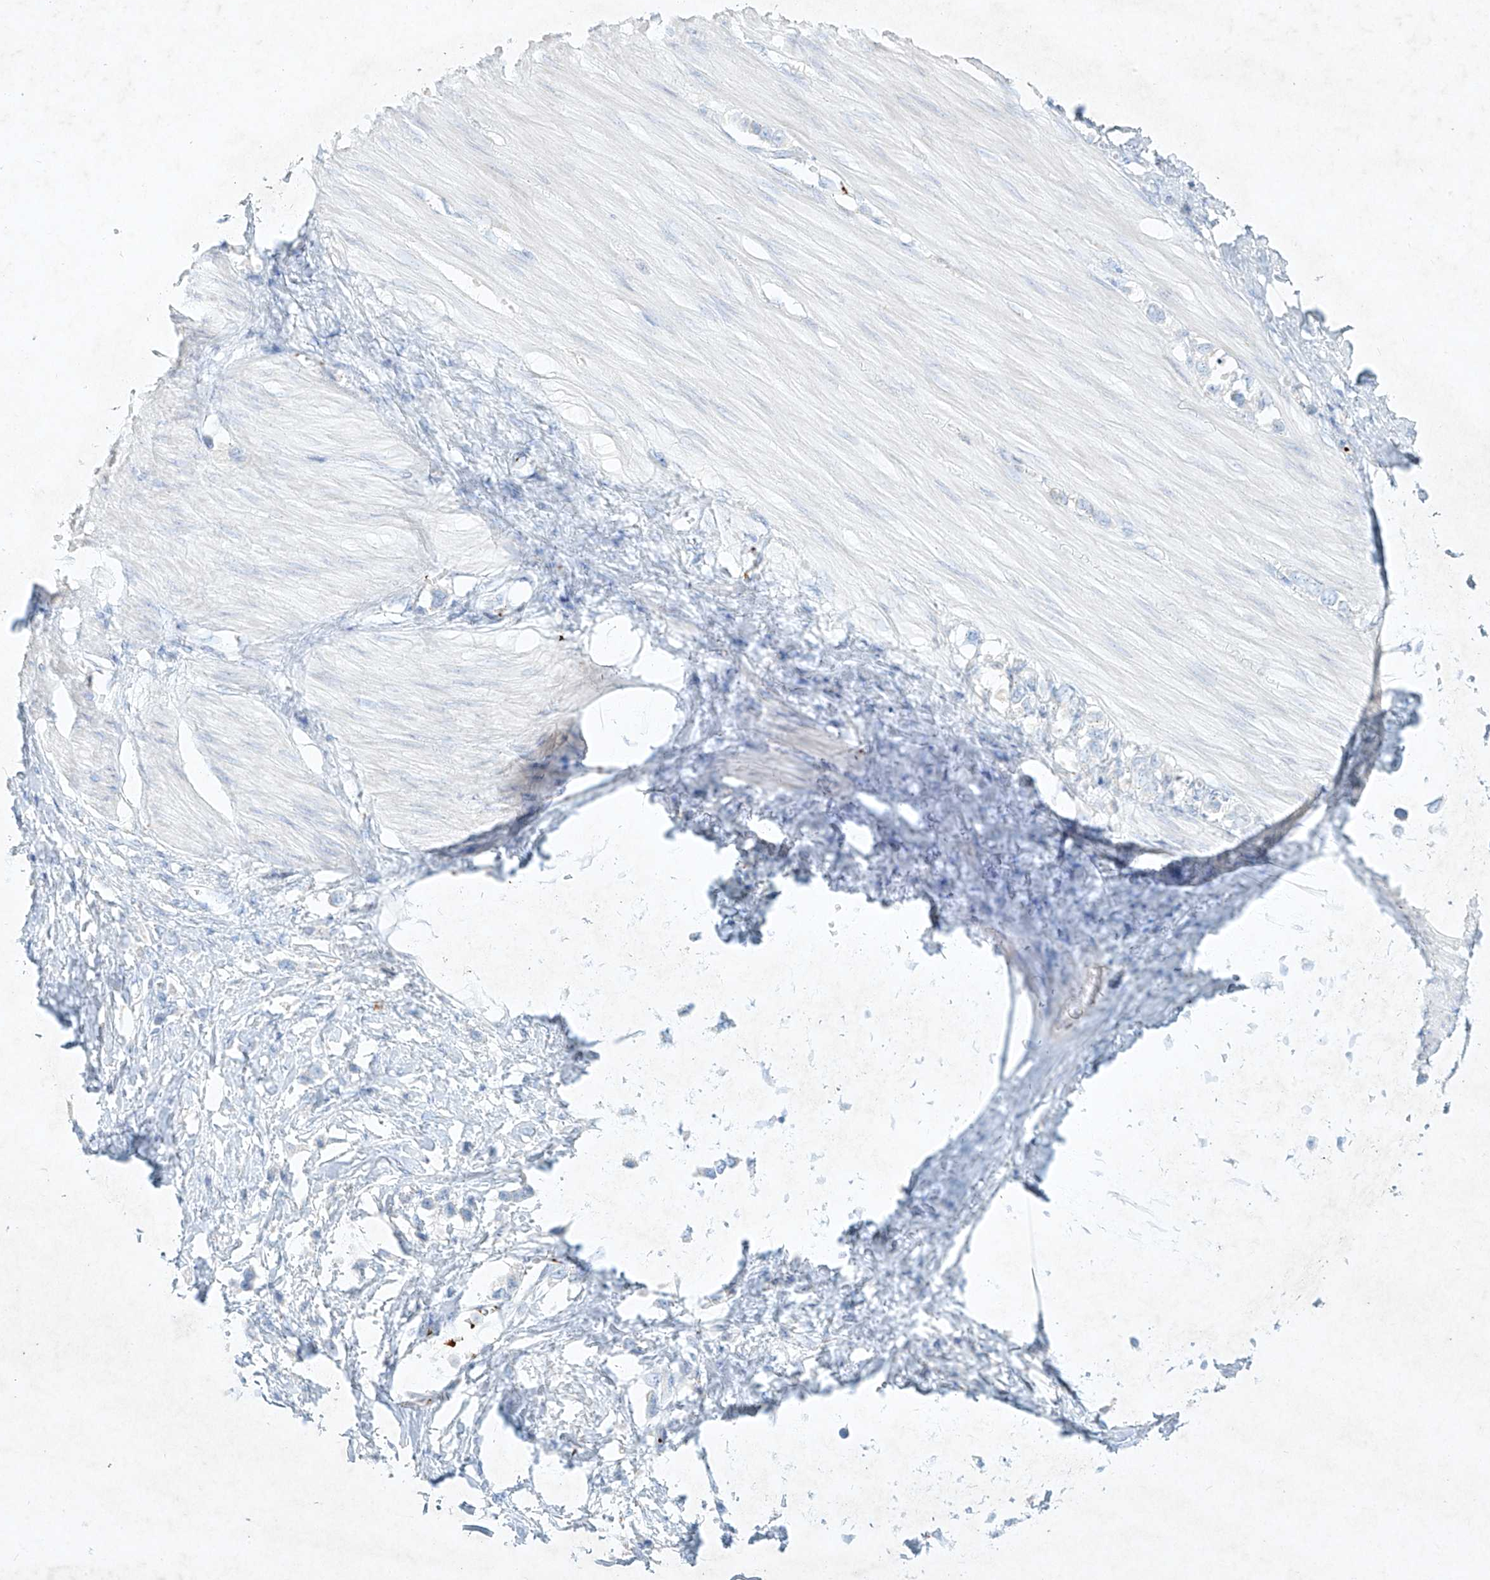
{"staining": {"intensity": "negative", "quantity": "none", "location": "none"}, "tissue": "stomach cancer", "cell_type": "Tumor cells", "image_type": "cancer", "snomed": [{"axis": "morphology", "description": "Adenocarcinoma, NOS"}, {"axis": "topography", "description": "Stomach"}], "caption": "Immunohistochemistry photomicrograph of human stomach cancer stained for a protein (brown), which shows no expression in tumor cells. (Brightfield microscopy of DAB immunohistochemistry (IHC) at high magnification).", "gene": "PLEK", "patient": {"sex": "female", "age": 65}}